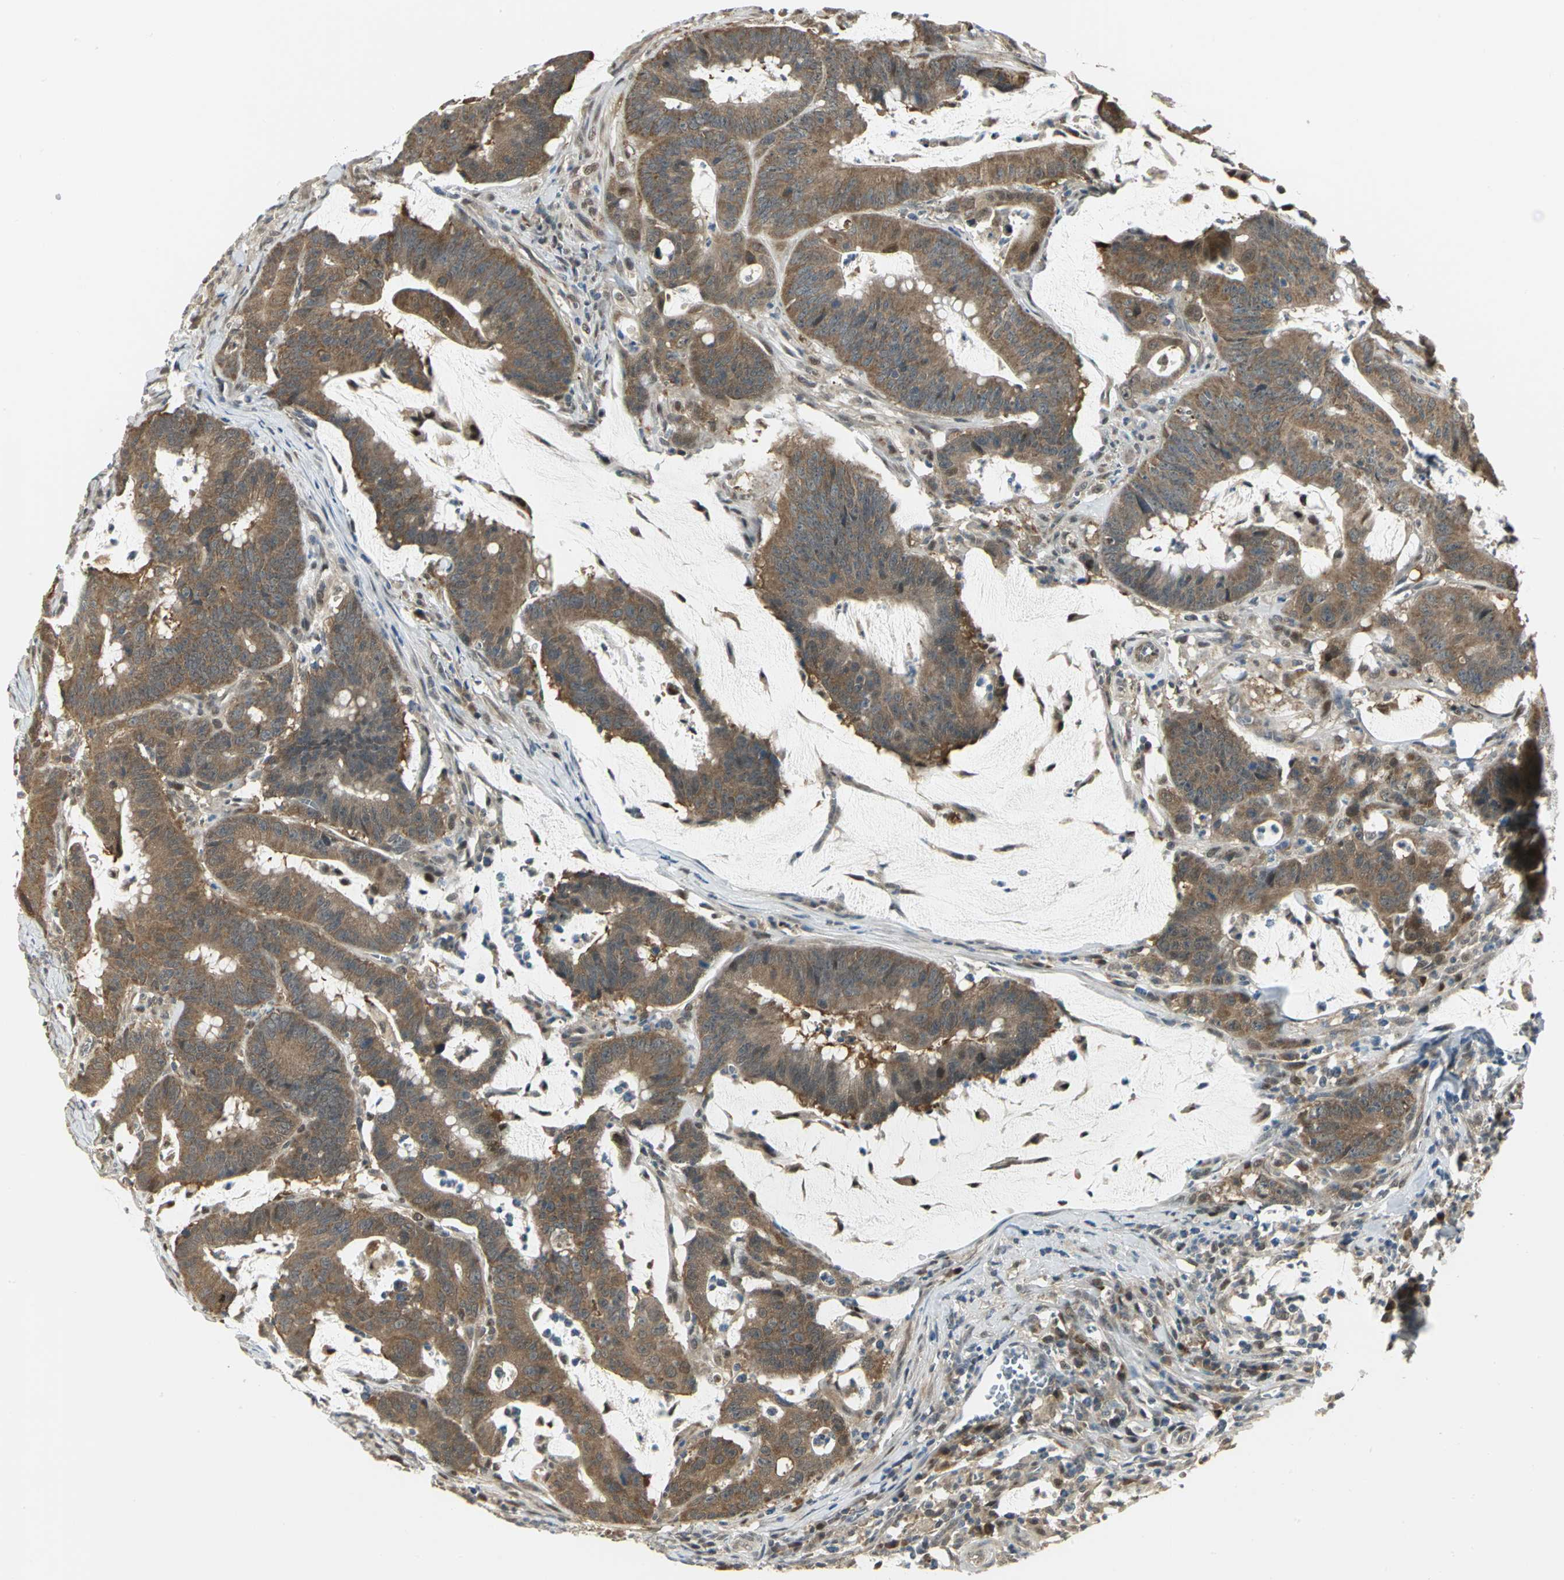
{"staining": {"intensity": "moderate", "quantity": ">75%", "location": "cytoplasmic/membranous"}, "tissue": "colorectal cancer", "cell_type": "Tumor cells", "image_type": "cancer", "snomed": [{"axis": "morphology", "description": "Adenocarcinoma, NOS"}, {"axis": "topography", "description": "Colon"}], "caption": "Human adenocarcinoma (colorectal) stained for a protein (brown) displays moderate cytoplasmic/membranous positive expression in about >75% of tumor cells.", "gene": "PSMC4", "patient": {"sex": "male", "age": 45}}